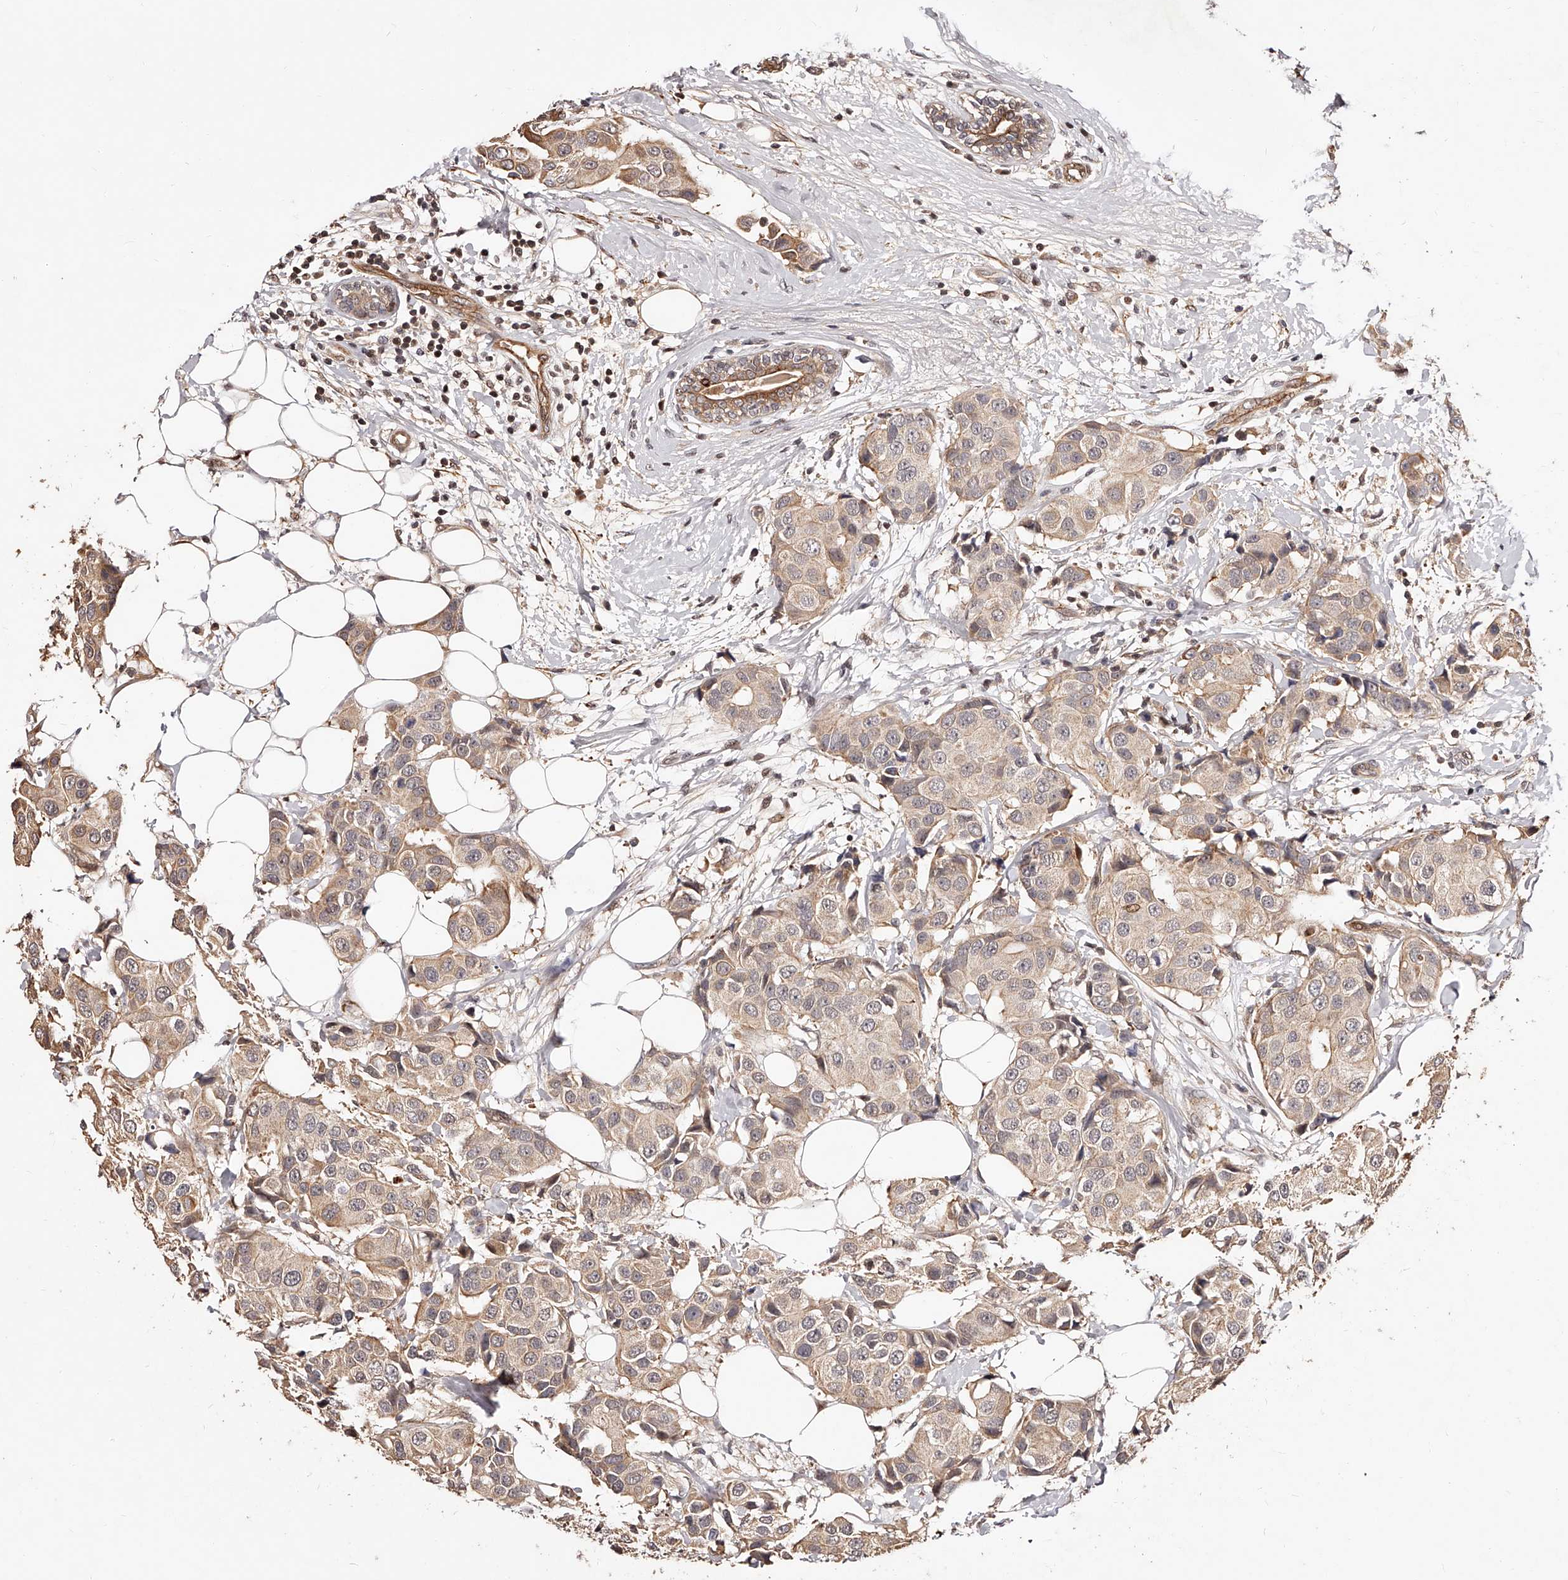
{"staining": {"intensity": "weak", "quantity": "25%-75%", "location": "cytoplasmic/membranous"}, "tissue": "breast cancer", "cell_type": "Tumor cells", "image_type": "cancer", "snomed": [{"axis": "morphology", "description": "Normal tissue, NOS"}, {"axis": "morphology", "description": "Duct carcinoma"}, {"axis": "topography", "description": "Breast"}], "caption": "Protein expression by IHC shows weak cytoplasmic/membranous positivity in about 25%-75% of tumor cells in breast cancer (invasive ductal carcinoma).", "gene": "CUL7", "patient": {"sex": "female", "age": 39}}